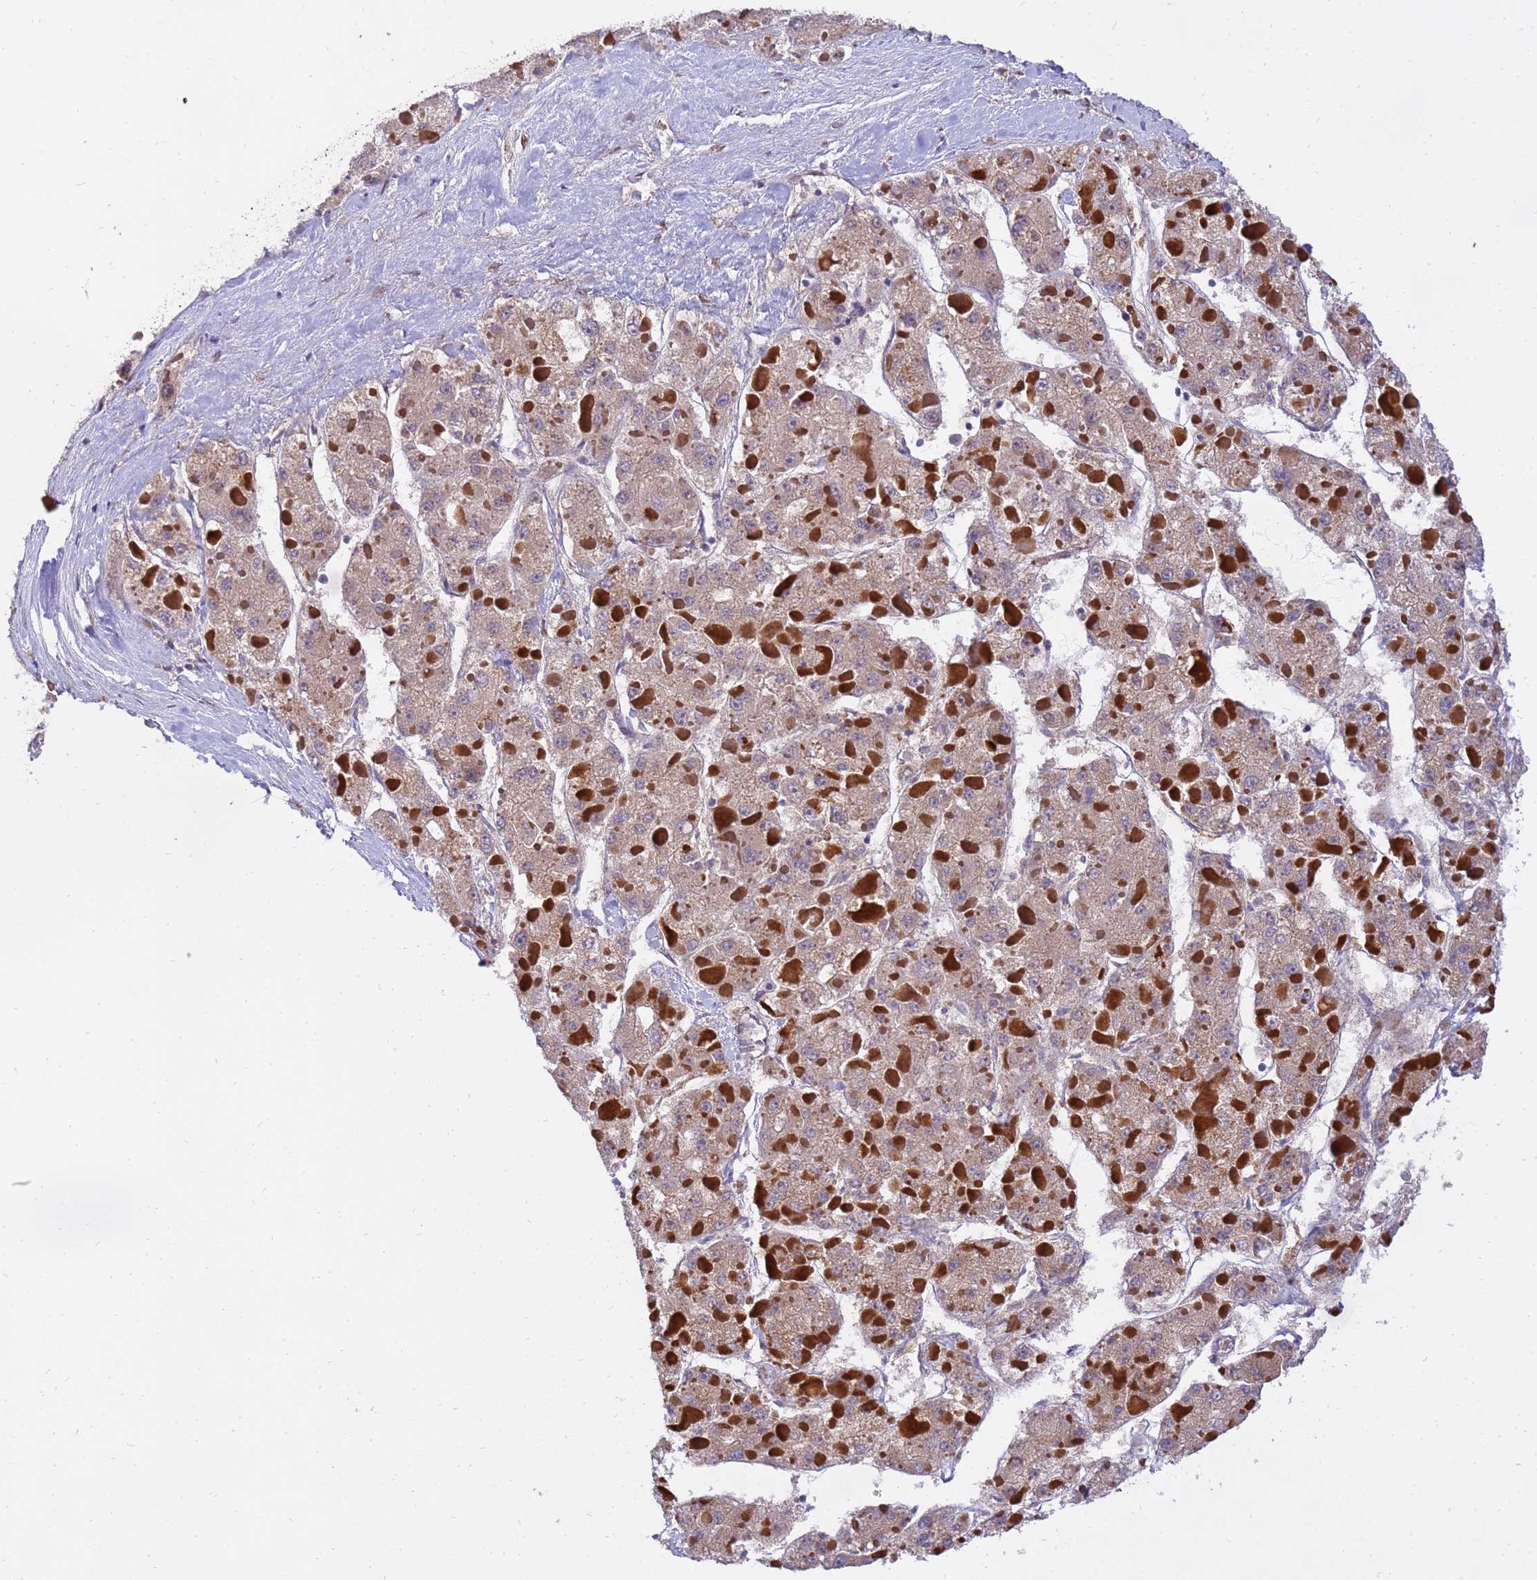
{"staining": {"intensity": "weak", "quantity": ">75%", "location": "cytoplasmic/membranous"}, "tissue": "liver cancer", "cell_type": "Tumor cells", "image_type": "cancer", "snomed": [{"axis": "morphology", "description": "Carcinoma, Hepatocellular, NOS"}, {"axis": "topography", "description": "Liver"}], "caption": "Liver cancer (hepatocellular carcinoma) tissue reveals weak cytoplasmic/membranous expression in about >75% of tumor cells, visualized by immunohistochemistry. The staining was performed using DAB (3,3'-diaminobenzidine), with brown indicating positive protein expression. Nuclei are stained blue with hematoxylin.", "gene": "GPR135", "patient": {"sex": "female", "age": 73}}